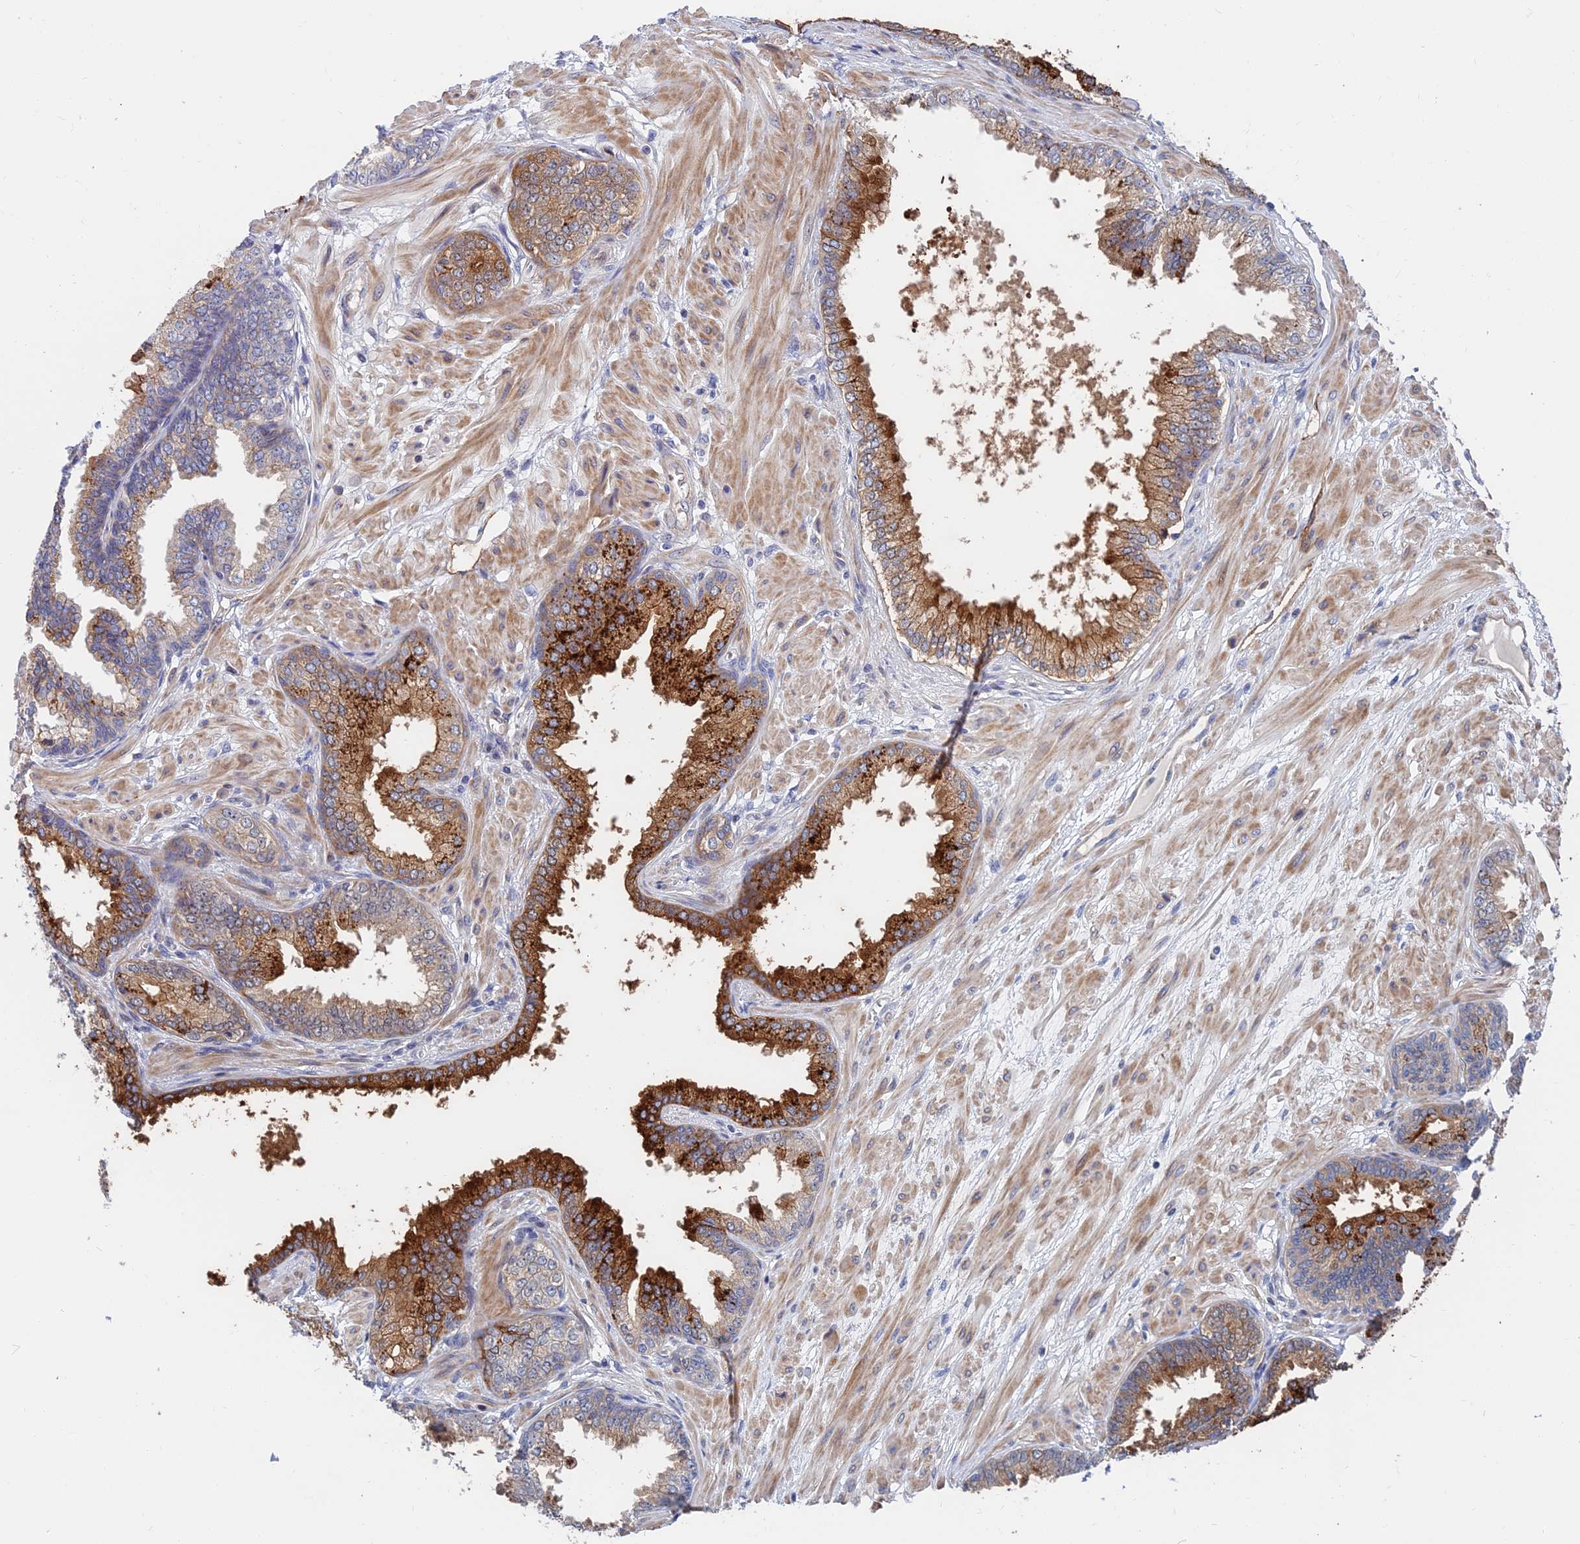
{"staining": {"intensity": "strong", "quantity": "25%-75%", "location": "cytoplasmic/membranous"}, "tissue": "prostate cancer", "cell_type": "Tumor cells", "image_type": "cancer", "snomed": [{"axis": "morphology", "description": "Adenocarcinoma, Low grade"}, {"axis": "topography", "description": "Prostate"}], "caption": "Protein expression analysis of prostate cancer (low-grade adenocarcinoma) displays strong cytoplasmic/membranous positivity in about 25%-75% of tumor cells.", "gene": "TRIM43B", "patient": {"sex": "male", "age": 64}}